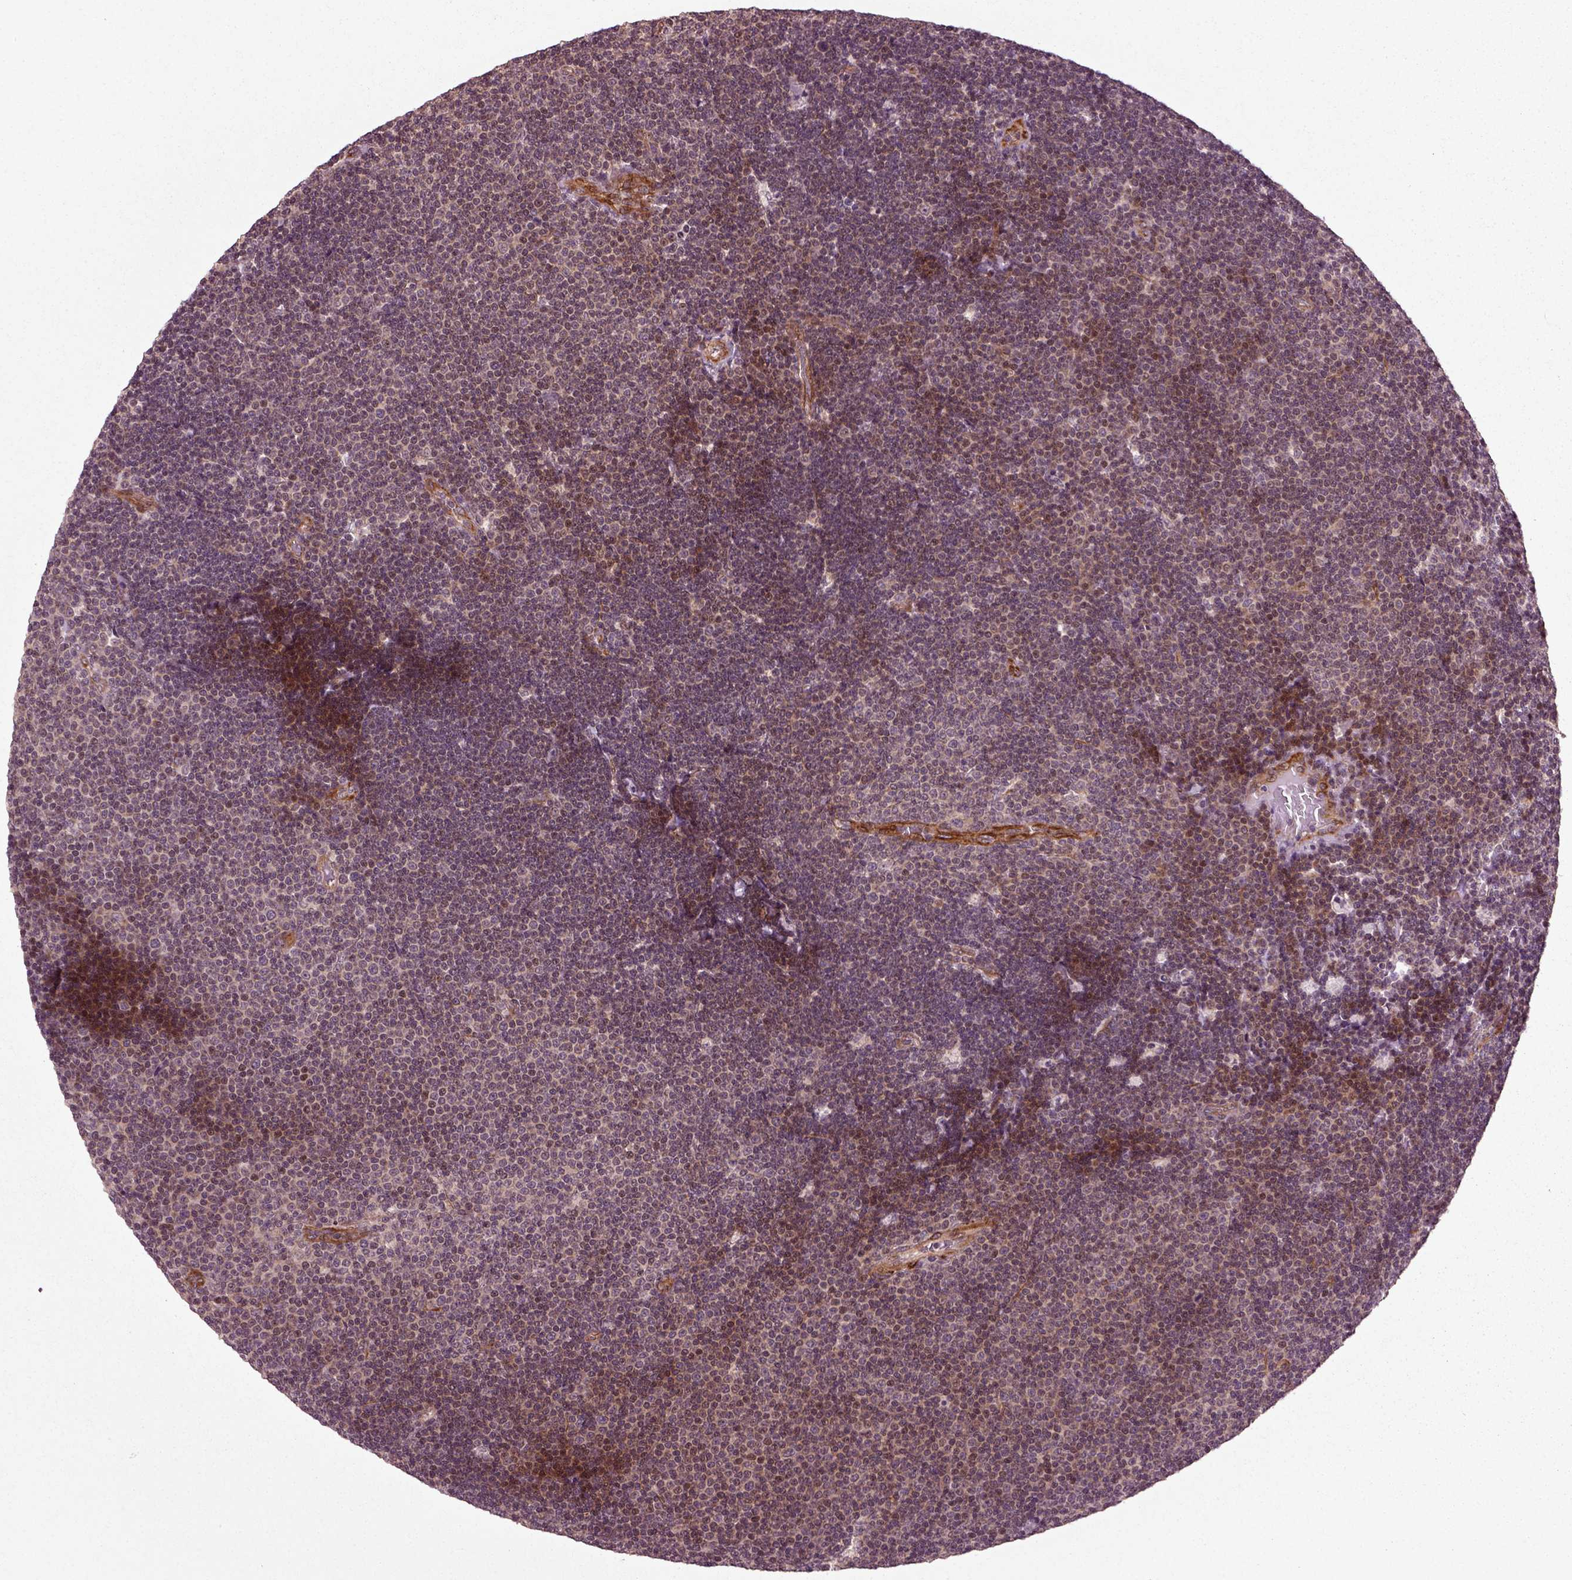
{"staining": {"intensity": "weak", "quantity": "25%-75%", "location": "cytoplasmic/membranous"}, "tissue": "lymphoma", "cell_type": "Tumor cells", "image_type": "cancer", "snomed": [{"axis": "morphology", "description": "Malignant lymphoma, non-Hodgkin's type, Low grade"}, {"axis": "topography", "description": "Brain"}], "caption": "DAB (3,3'-diaminobenzidine) immunohistochemical staining of lymphoma shows weak cytoplasmic/membranous protein staining in about 25%-75% of tumor cells.", "gene": "PLCD3", "patient": {"sex": "female", "age": 66}}